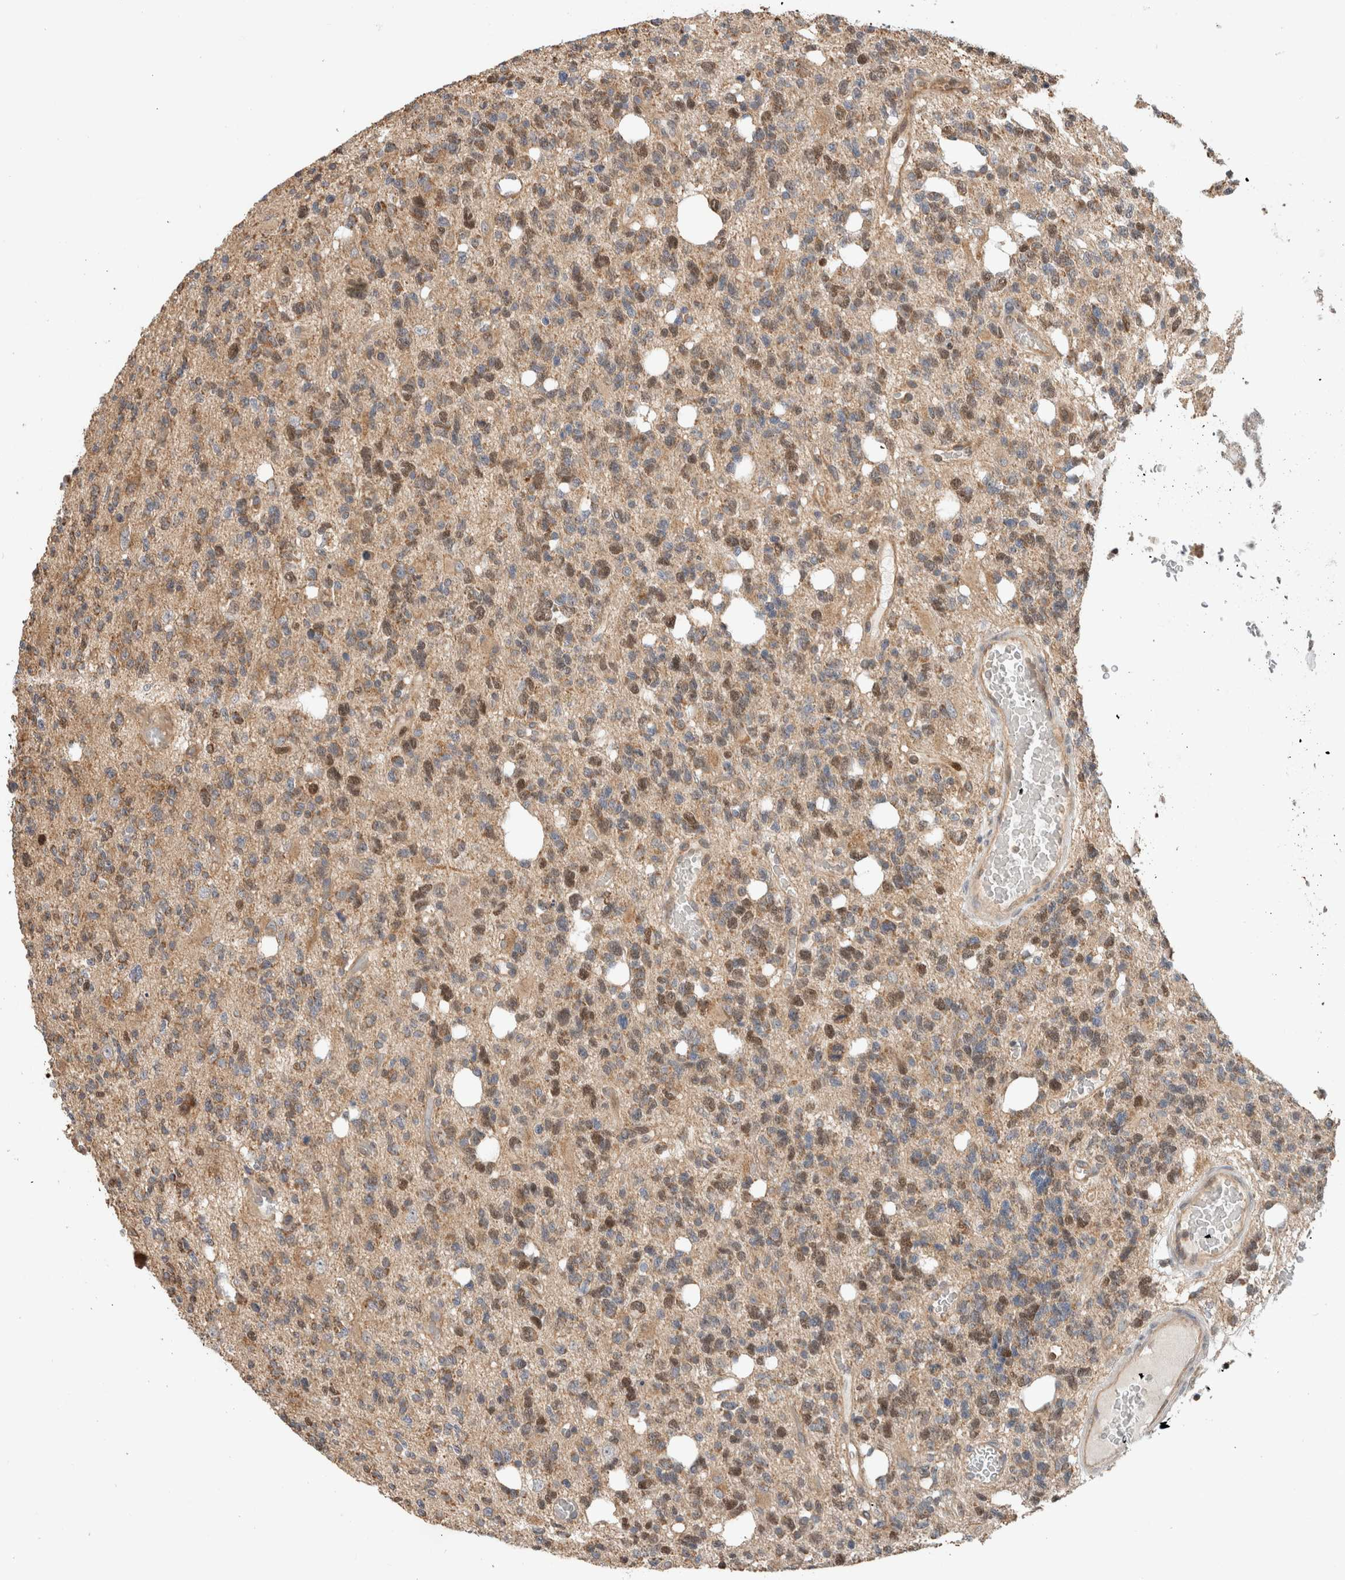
{"staining": {"intensity": "weak", "quantity": ">75%", "location": "cytoplasmic/membranous,nuclear"}, "tissue": "glioma", "cell_type": "Tumor cells", "image_type": "cancer", "snomed": [{"axis": "morphology", "description": "Glioma, malignant, High grade"}, {"axis": "topography", "description": "Brain"}], "caption": "The photomicrograph demonstrates a brown stain indicating the presence of a protein in the cytoplasmic/membranous and nuclear of tumor cells in malignant high-grade glioma. (brown staining indicates protein expression, while blue staining denotes nuclei).", "gene": "GINS4", "patient": {"sex": "female", "age": 62}}